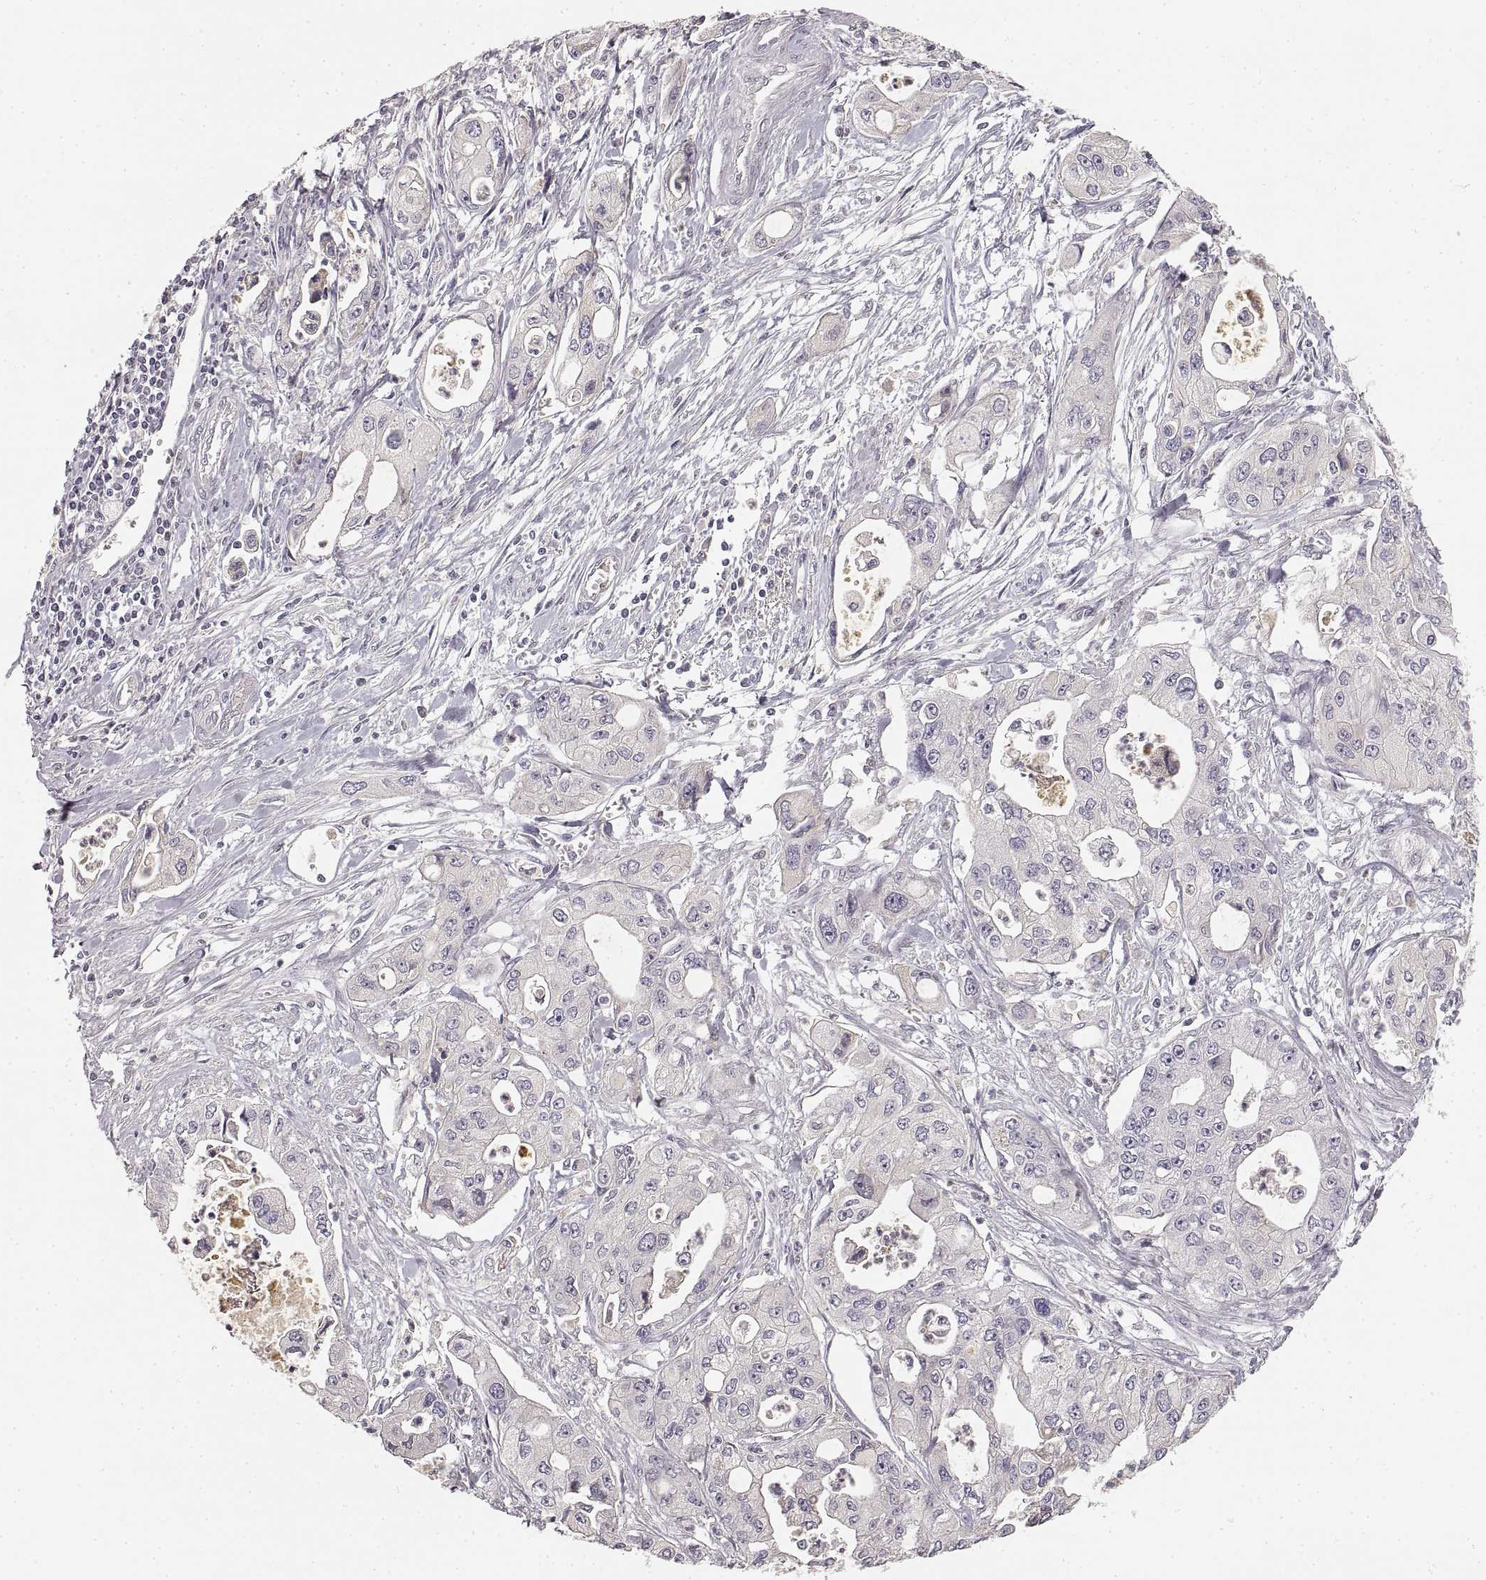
{"staining": {"intensity": "negative", "quantity": "none", "location": "none"}, "tissue": "pancreatic cancer", "cell_type": "Tumor cells", "image_type": "cancer", "snomed": [{"axis": "morphology", "description": "Adenocarcinoma, NOS"}, {"axis": "topography", "description": "Pancreas"}], "caption": "Pancreatic cancer was stained to show a protein in brown. There is no significant staining in tumor cells.", "gene": "RUNDC3A", "patient": {"sex": "male", "age": 70}}